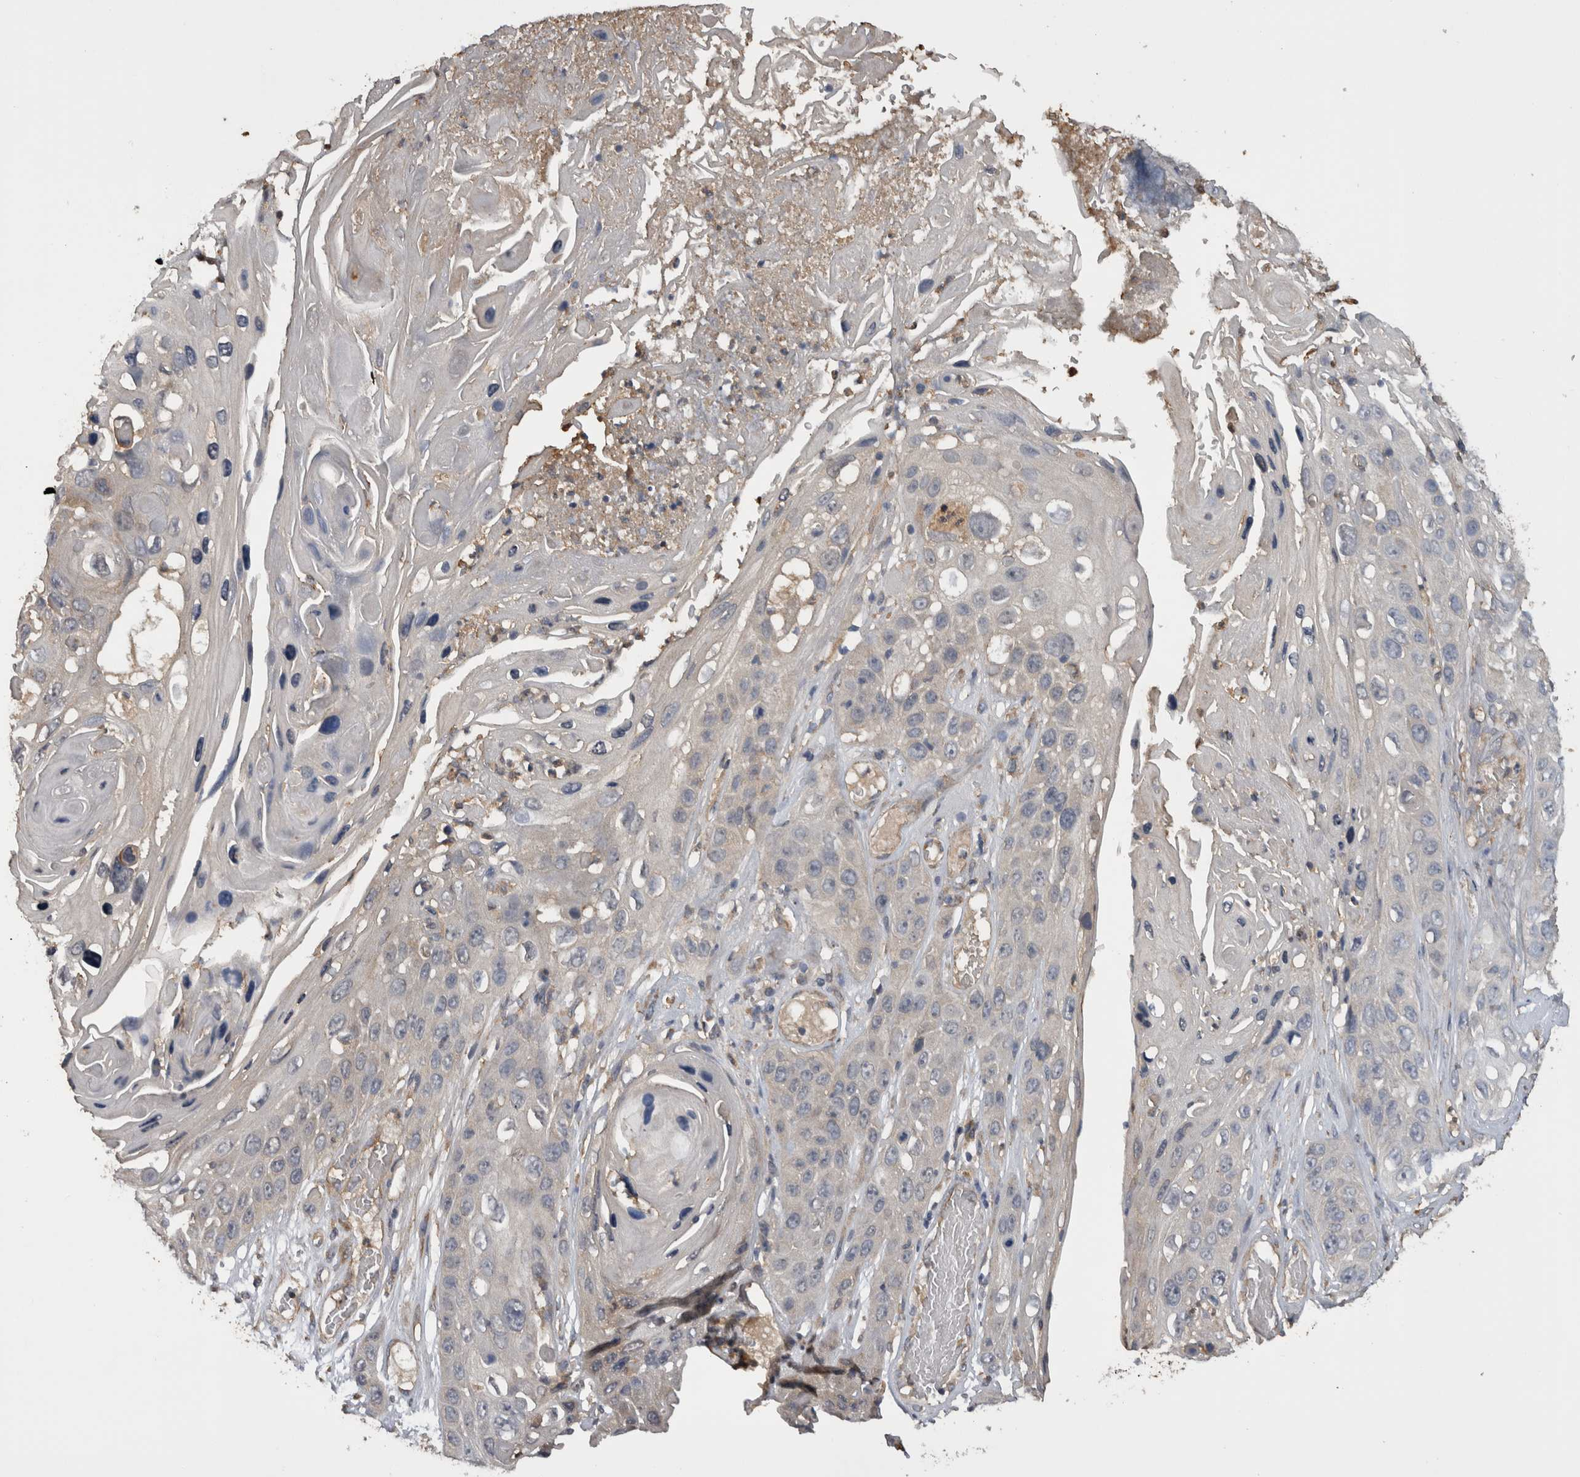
{"staining": {"intensity": "negative", "quantity": "none", "location": "none"}, "tissue": "skin cancer", "cell_type": "Tumor cells", "image_type": "cancer", "snomed": [{"axis": "morphology", "description": "Squamous cell carcinoma, NOS"}, {"axis": "topography", "description": "Skin"}], "caption": "Tumor cells show no significant staining in skin squamous cell carcinoma. The staining was performed using DAB to visualize the protein expression in brown, while the nuclei were stained in blue with hematoxylin (Magnification: 20x).", "gene": "TMED7", "patient": {"sex": "male", "age": 55}}